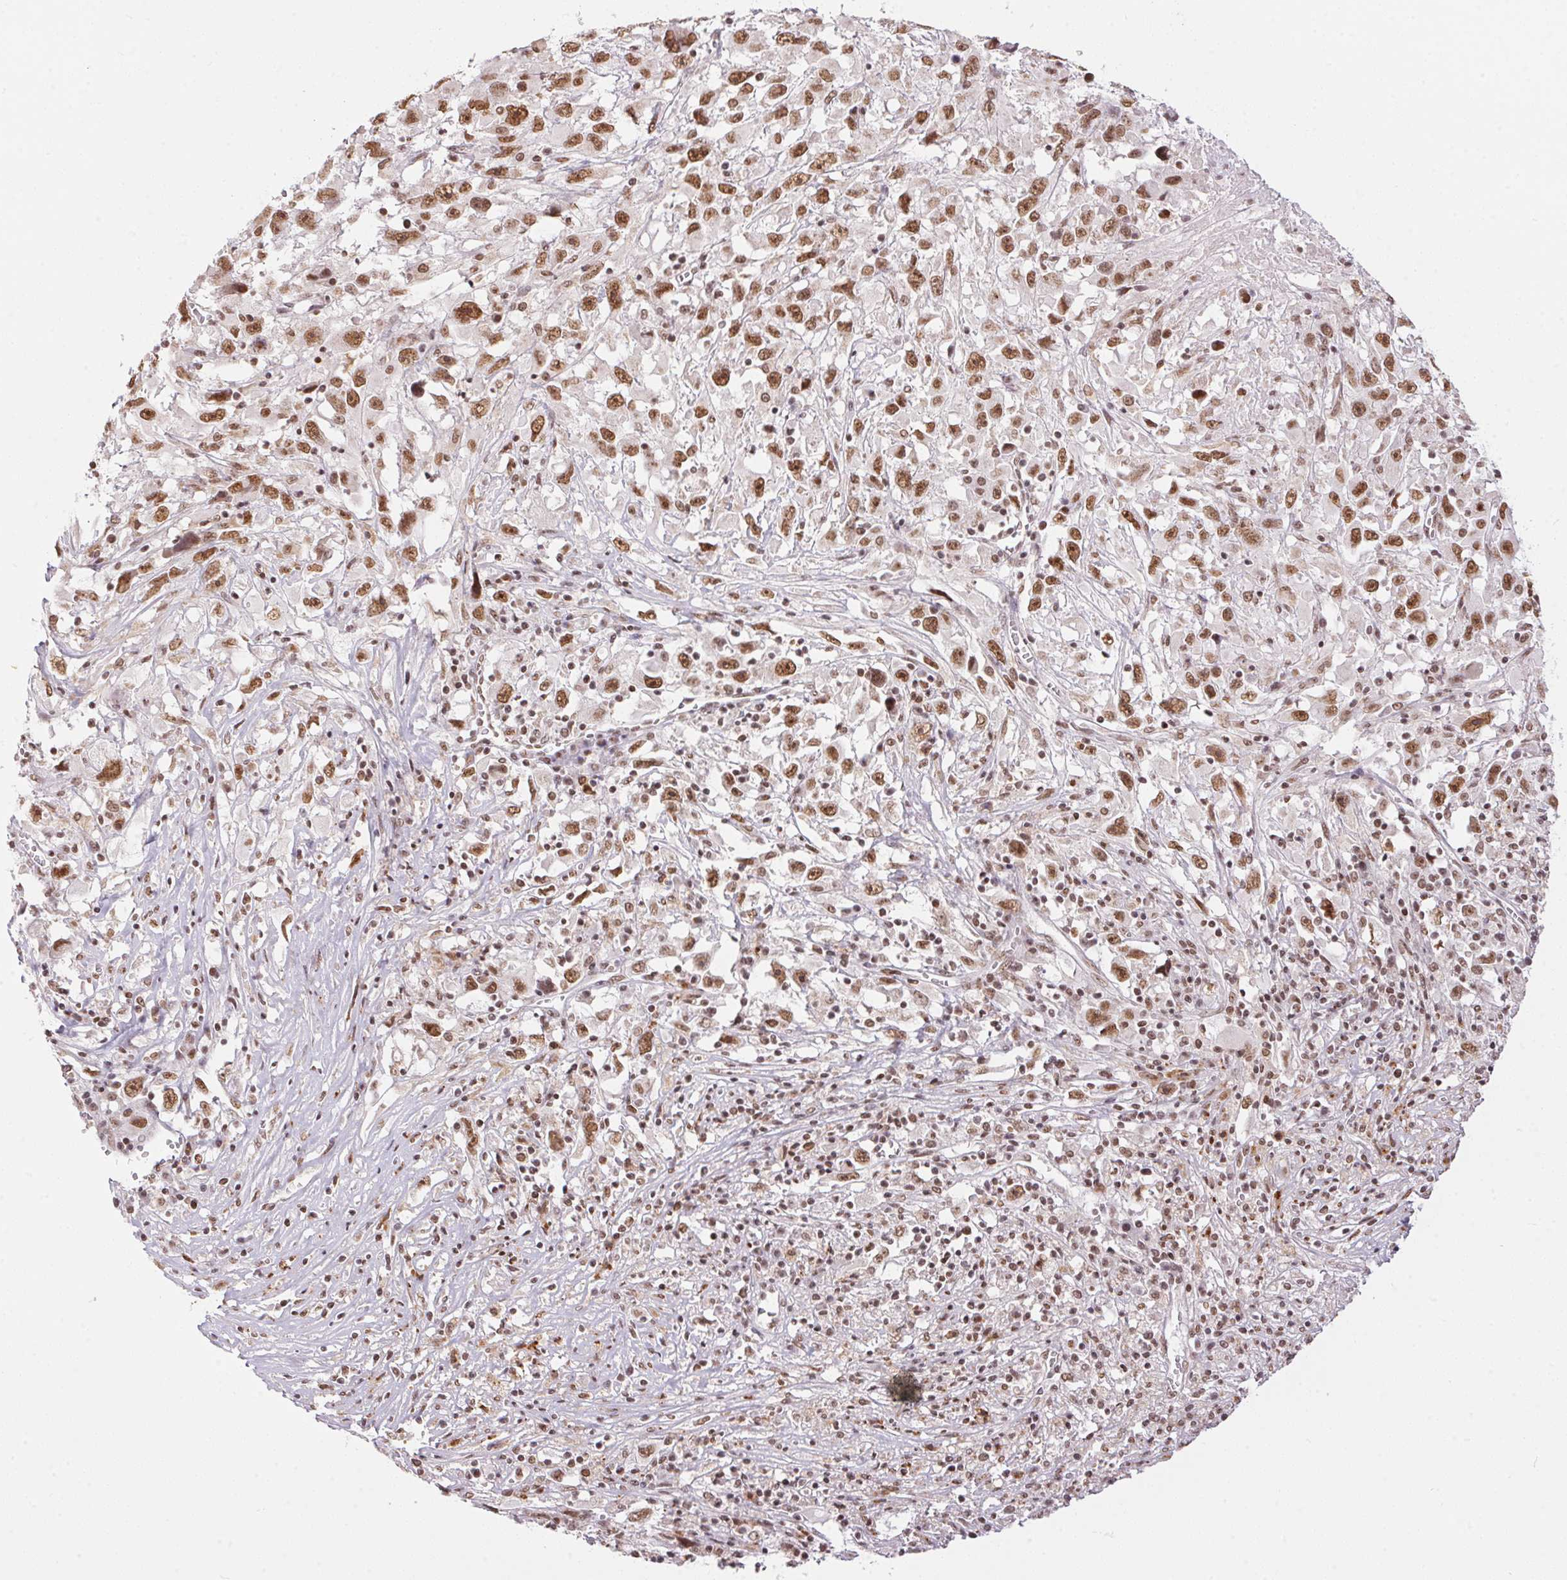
{"staining": {"intensity": "strong", "quantity": ">75%", "location": "nuclear"}, "tissue": "melanoma", "cell_type": "Tumor cells", "image_type": "cancer", "snomed": [{"axis": "morphology", "description": "Malignant melanoma, Metastatic site"}, {"axis": "topography", "description": "Soft tissue"}], "caption": "Immunohistochemistry photomicrograph of human melanoma stained for a protein (brown), which displays high levels of strong nuclear staining in approximately >75% of tumor cells.", "gene": "NFE2L1", "patient": {"sex": "male", "age": 50}}